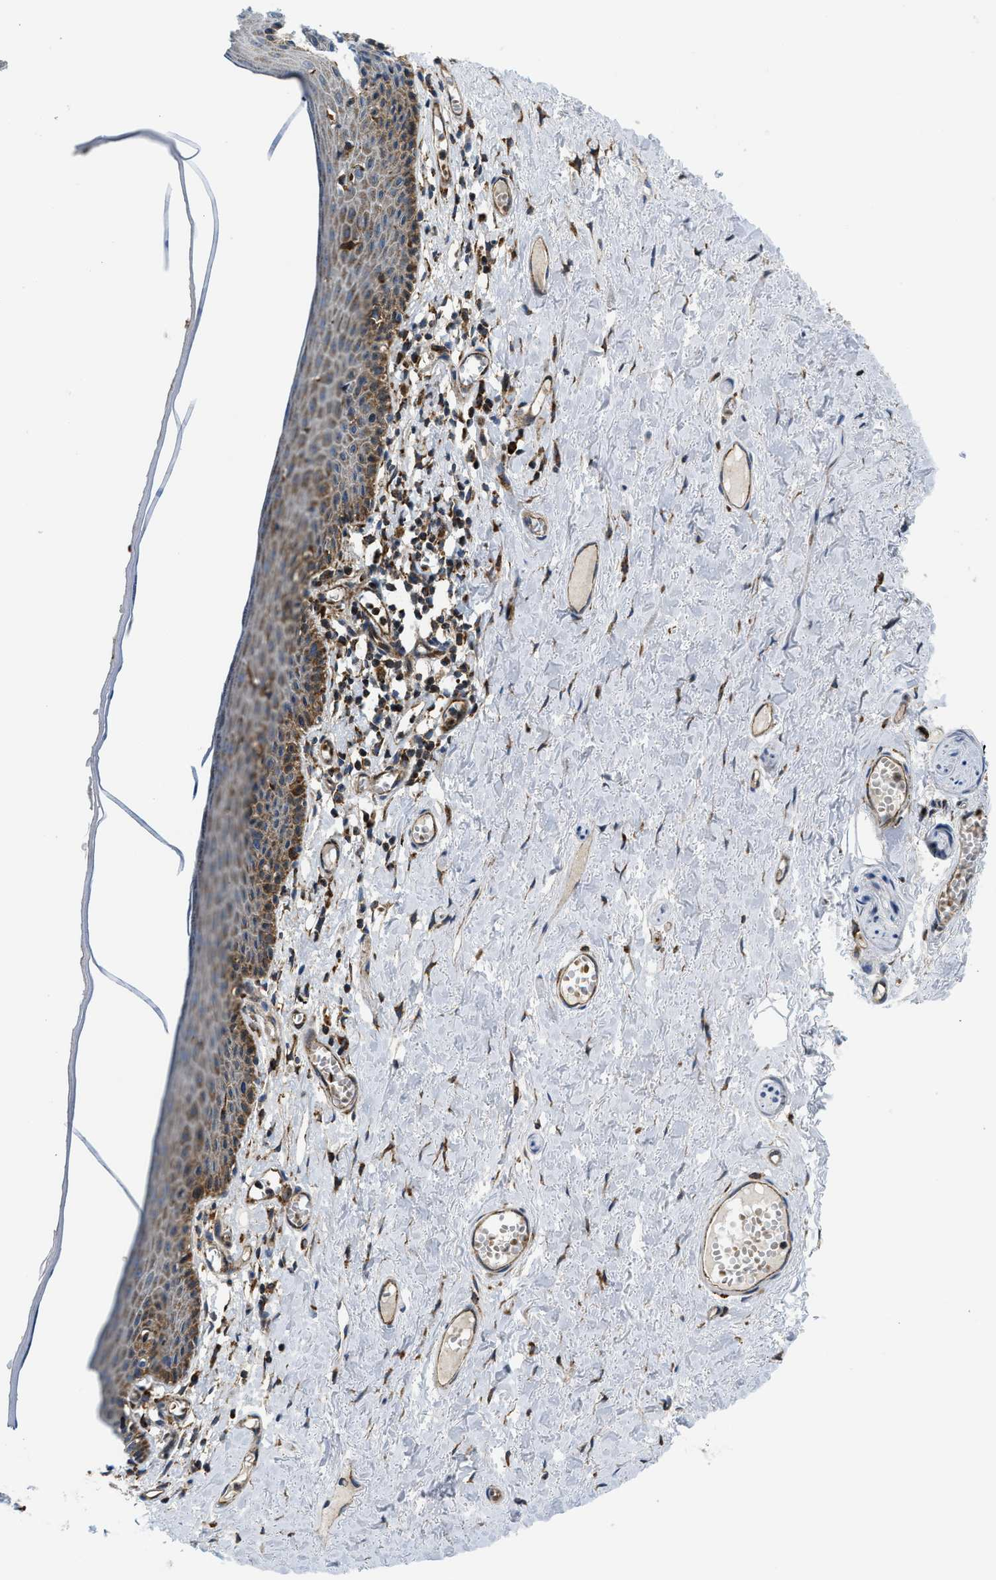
{"staining": {"intensity": "moderate", "quantity": "25%-75%", "location": "cytoplasmic/membranous"}, "tissue": "skin", "cell_type": "Epidermal cells", "image_type": "normal", "snomed": [{"axis": "morphology", "description": "Normal tissue, NOS"}, {"axis": "topography", "description": "Adipose tissue"}, {"axis": "topography", "description": "Vascular tissue"}, {"axis": "topography", "description": "Anal"}, {"axis": "topography", "description": "Peripheral nerve tissue"}], "caption": "This is an image of immunohistochemistry (IHC) staining of normal skin, which shows moderate positivity in the cytoplasmic/membranous of epidermal cells.", "gene": "CSPG4", "patient": {"sex": "female", "age": 54}}